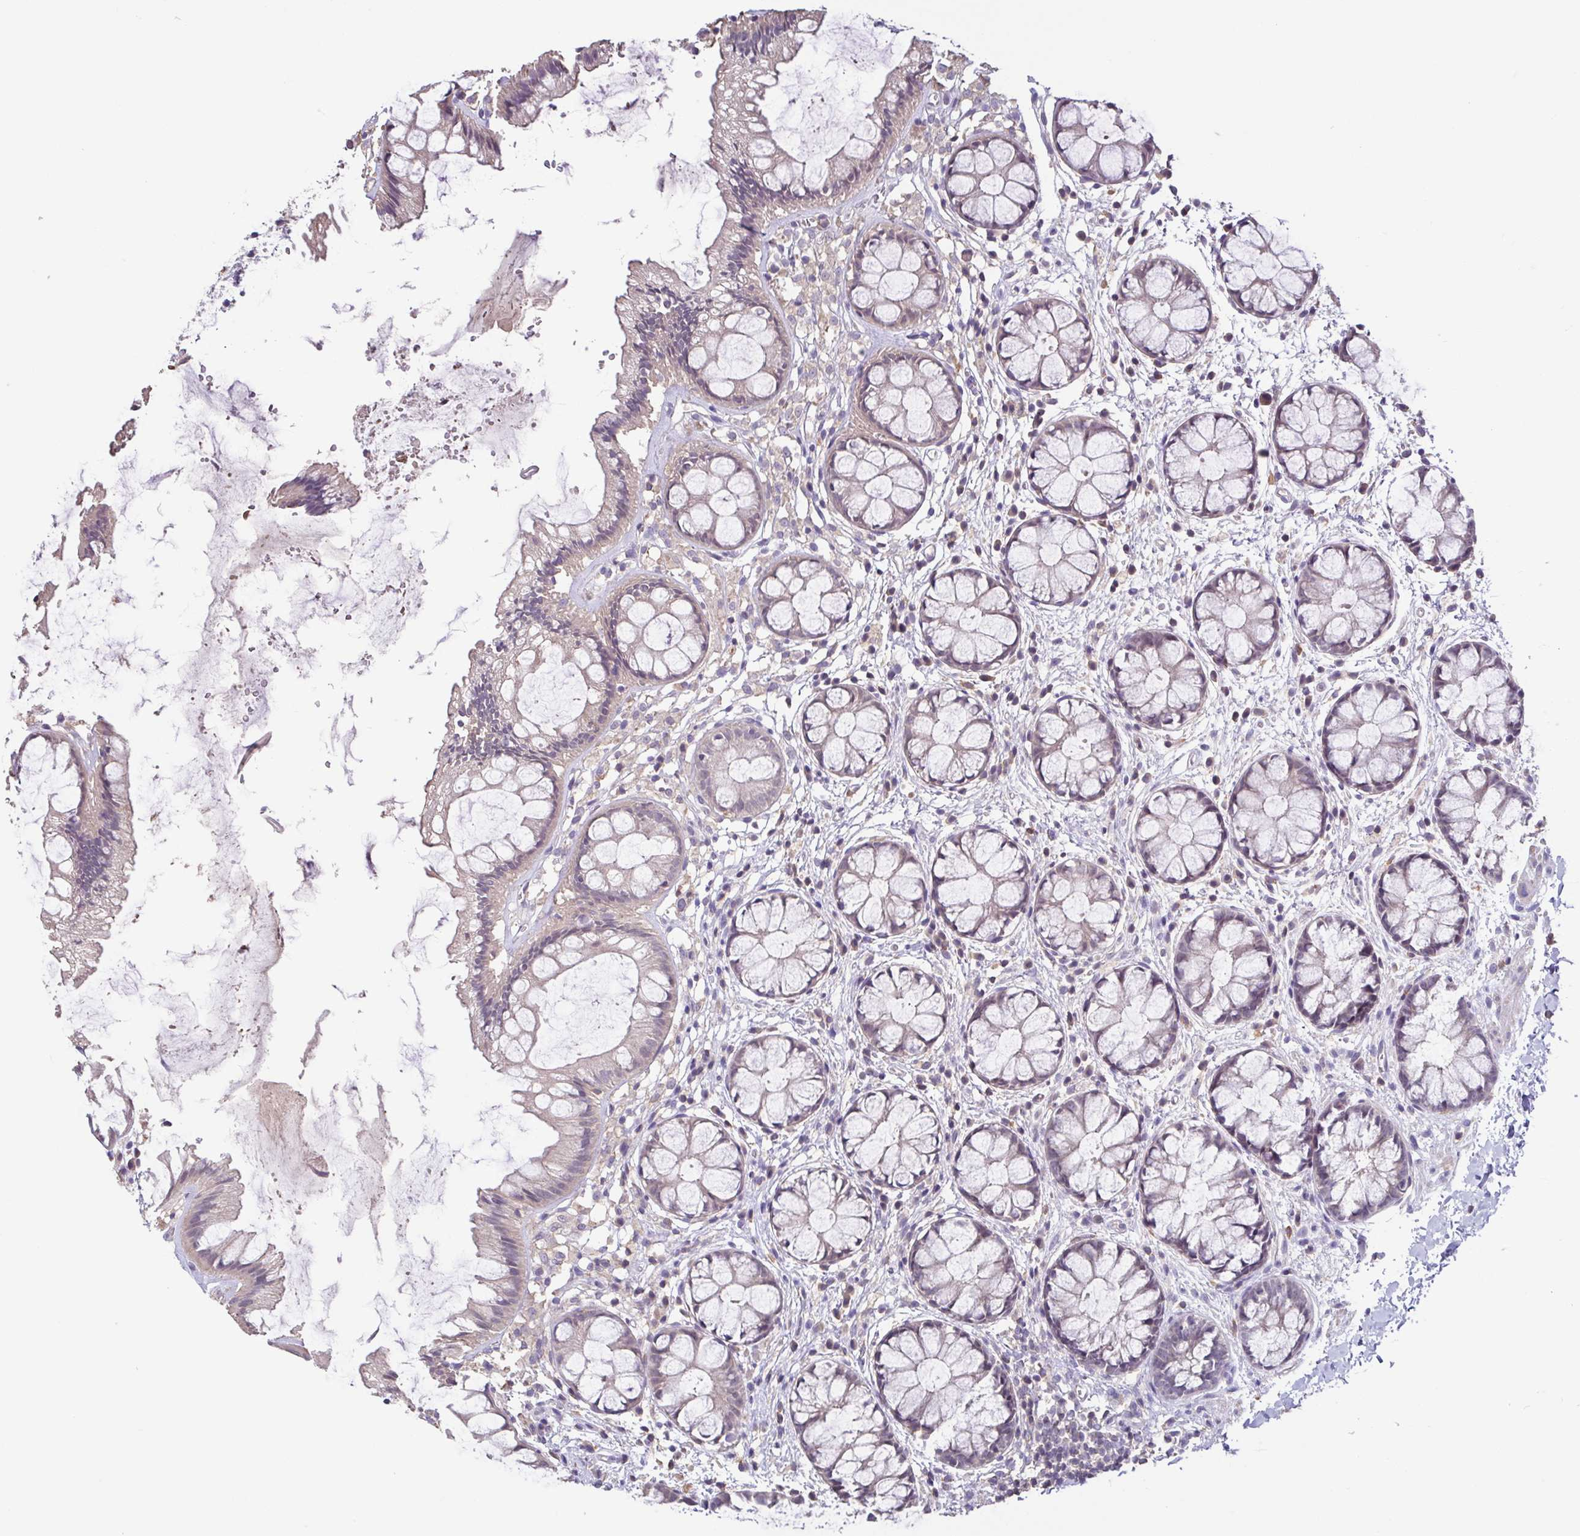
{"staining": {"intensity": "weak", "quantity": "25%-75%", "location": "cytoplasmic/membranous"}, "tissue": "rectum", "cell_type": "Glandular cells", "image_type": "normal", "snomed": [{"axis": "morphology", "description": "Normal tissue, NOS"}, {"axis": "topography", "description": "Rectum"}], "caption": "A low amount of weak cytoplasmic/membranous staining is seen in approximately 25%-75% of glandular cells in unremarkable rectum.", "gene": "ACTRT2", "patient": {"sex": "female", "age": 62}}